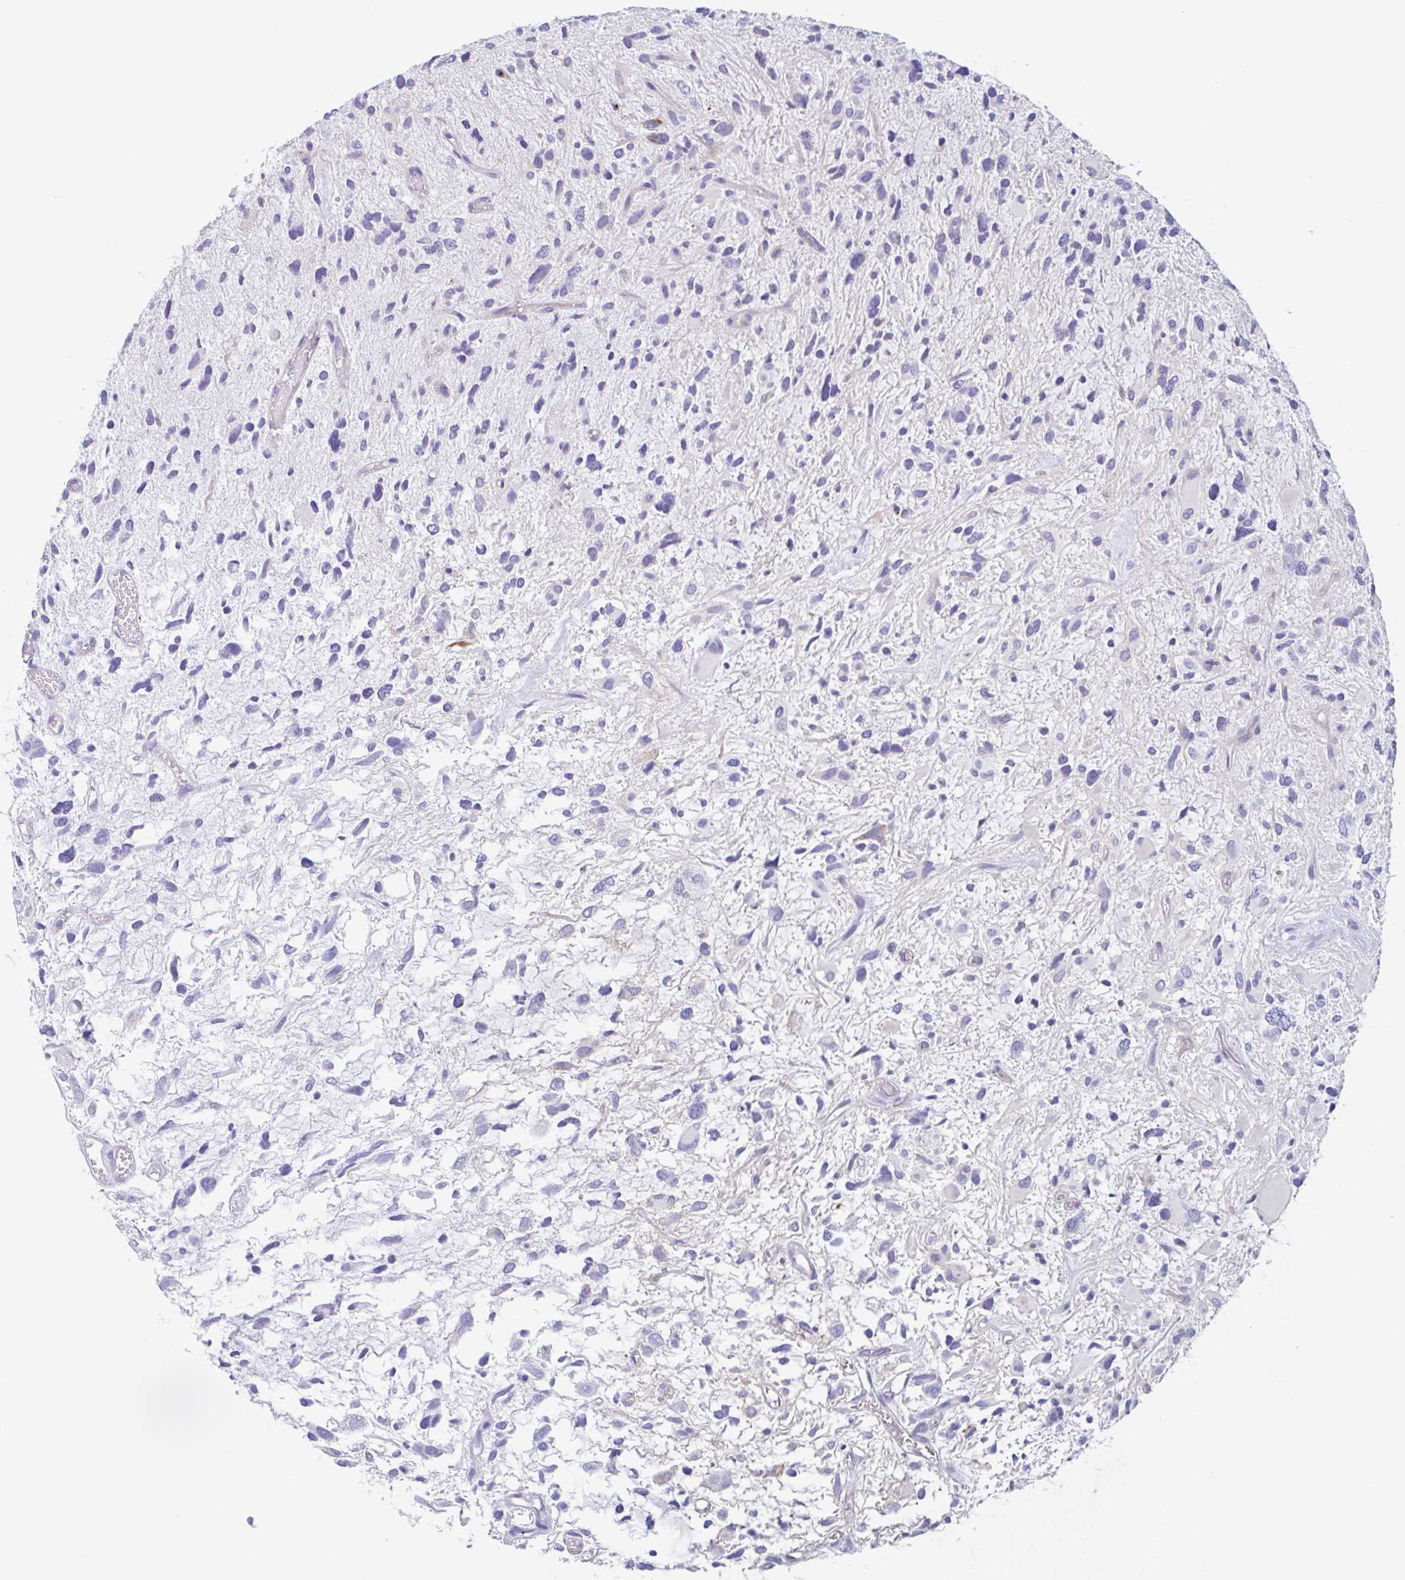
{"staining": {"intensity": "negative", "quantity": "none", "location": "none"}, "tissue": "glioma", "cell_type": "Tumor cells", "image_type": "cancer", "snomed": [{"axis": "morphology", "description": "Glioma, malignant, High grade"}, {"axis": "topography", "description": "Brain"}], "caption": "This photomicrograph is of glioma stained with IHC to label a protein in brown with the nuclei are counter-stained blue. There is no expression in tumor cells.", "gene": "LENG9", "patient": {"sex": "female", "age": 11}}